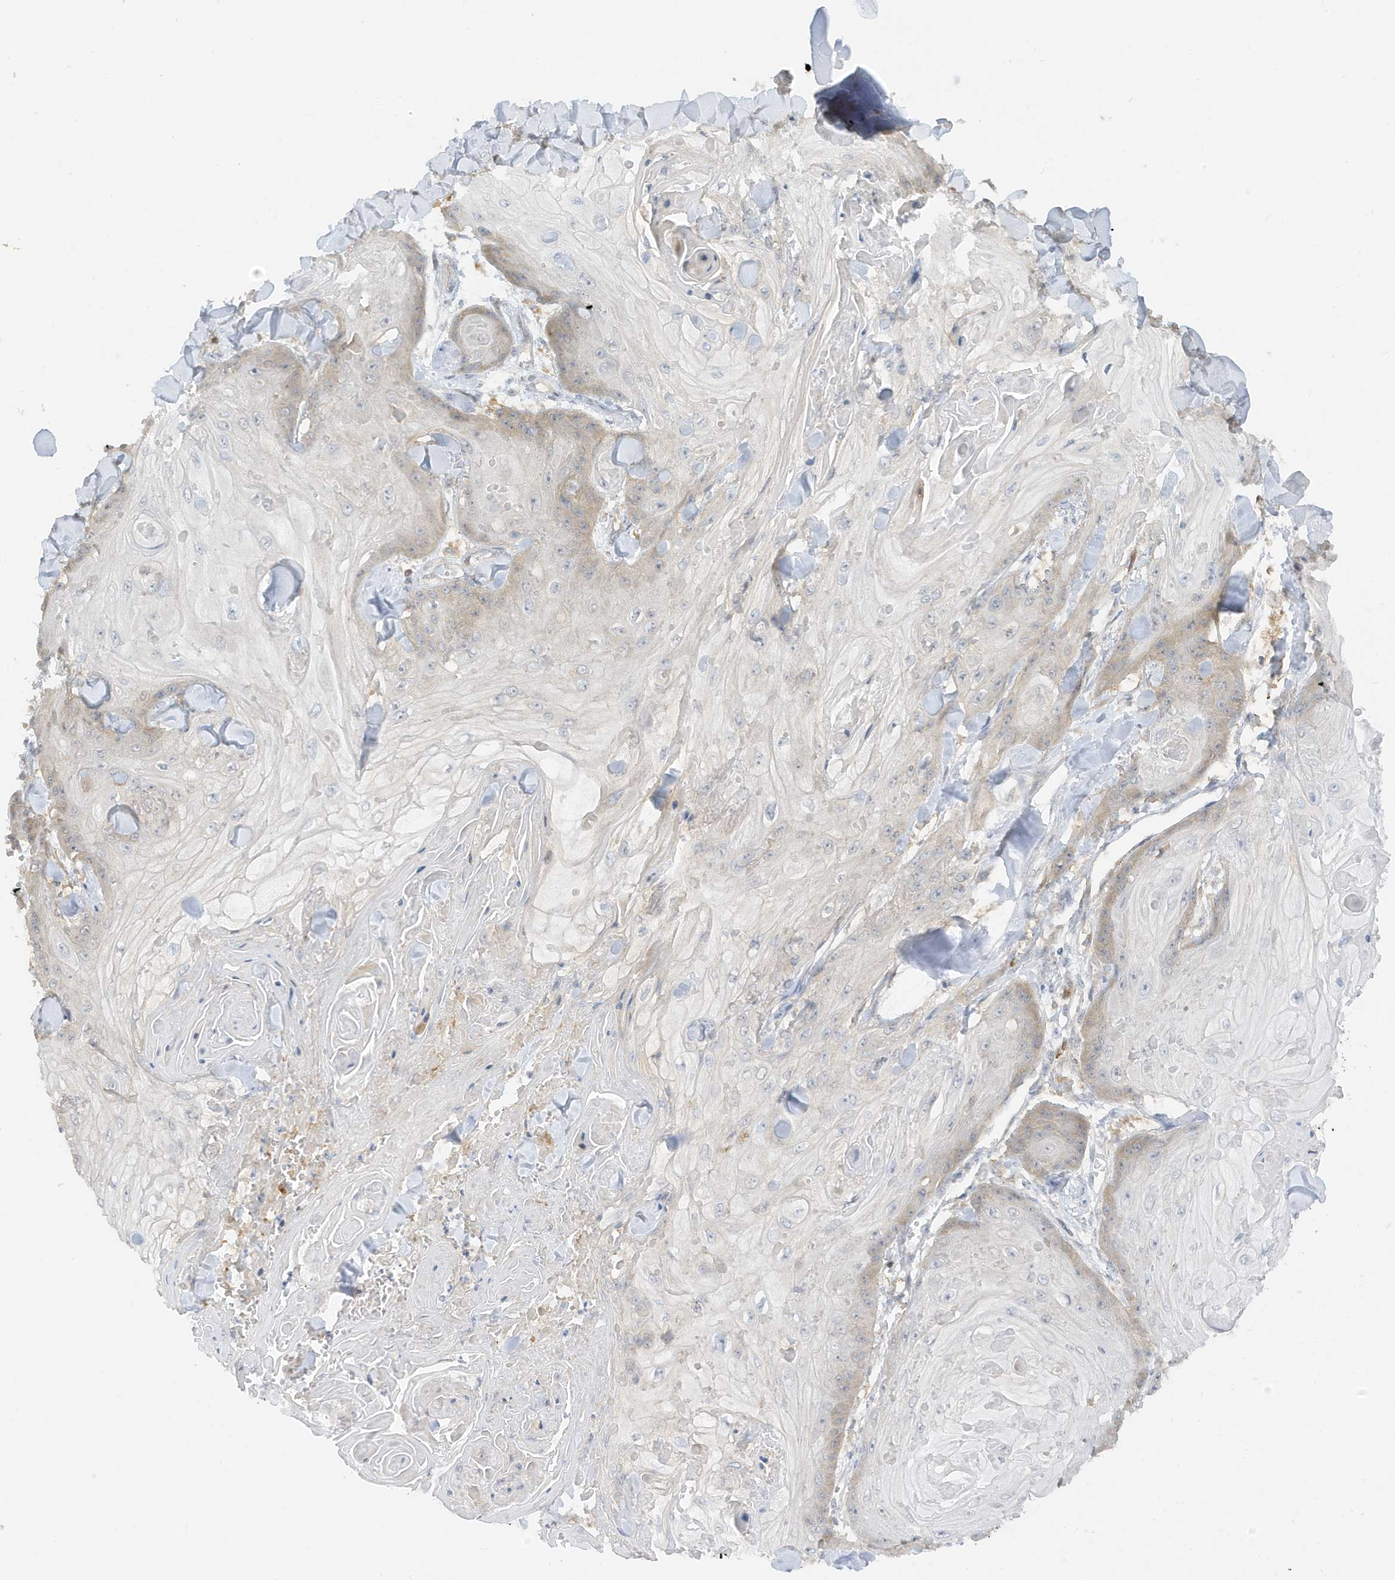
{"staining": {"intensity": "negative", "quantity": "none", "location": "none"}, "tissue": "skin cancer", "cell_type": "Tumor cells", "image_type": "cancer", "snomed": [{"axis": "morphology", "description": "Squamous cell carcinoma, NOS"}, {"axis": "topography", "description": "Skin"}], "caption": "The image exhibits no staining of tumor cells in skin cancer (squamous cell carcinoma).", "gene": "PHACTR2", "patient": {"sex": "male", "age": 74}}